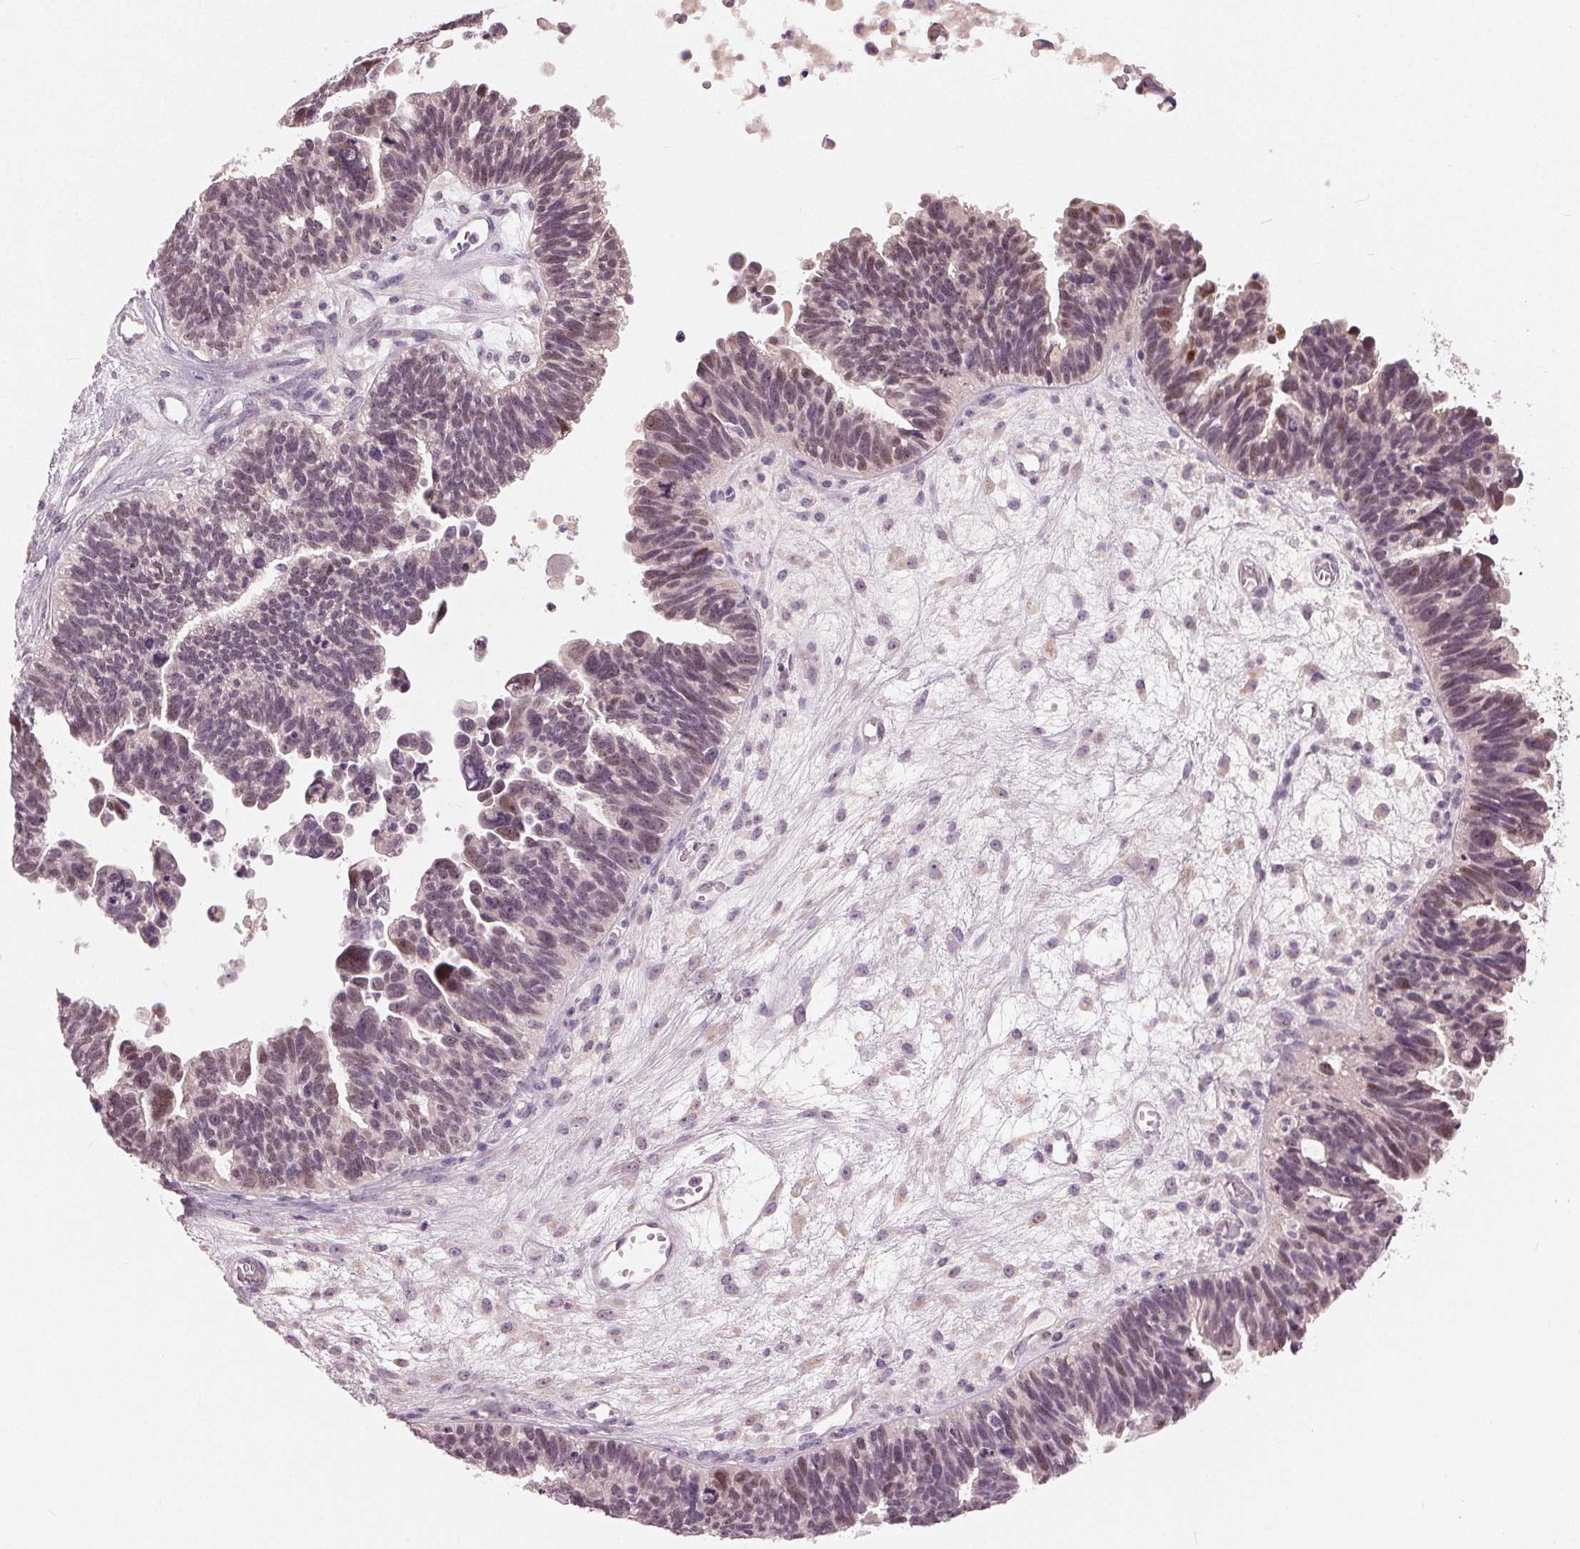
{"staining": {"intensity": "moderate", "quantity": "<25%", "location": "nuclear"}, "tissue": "ovarian cancer", "cell_type": "Tumor cells", "image_type": "cancer", "snomed": [{"axis": "morphology", "description": "Cystadenocarcinoma, serous, NOS"}, {"axis": "topography", "description": "Ovary"}], "caption": "A brown stain labels moderate nuclear staining of a protein in serous cystadenocarcinoma (ovarian) tumor cells.", "gene": "ZNF605", "patient": {"sex": "female", "age": 60}}